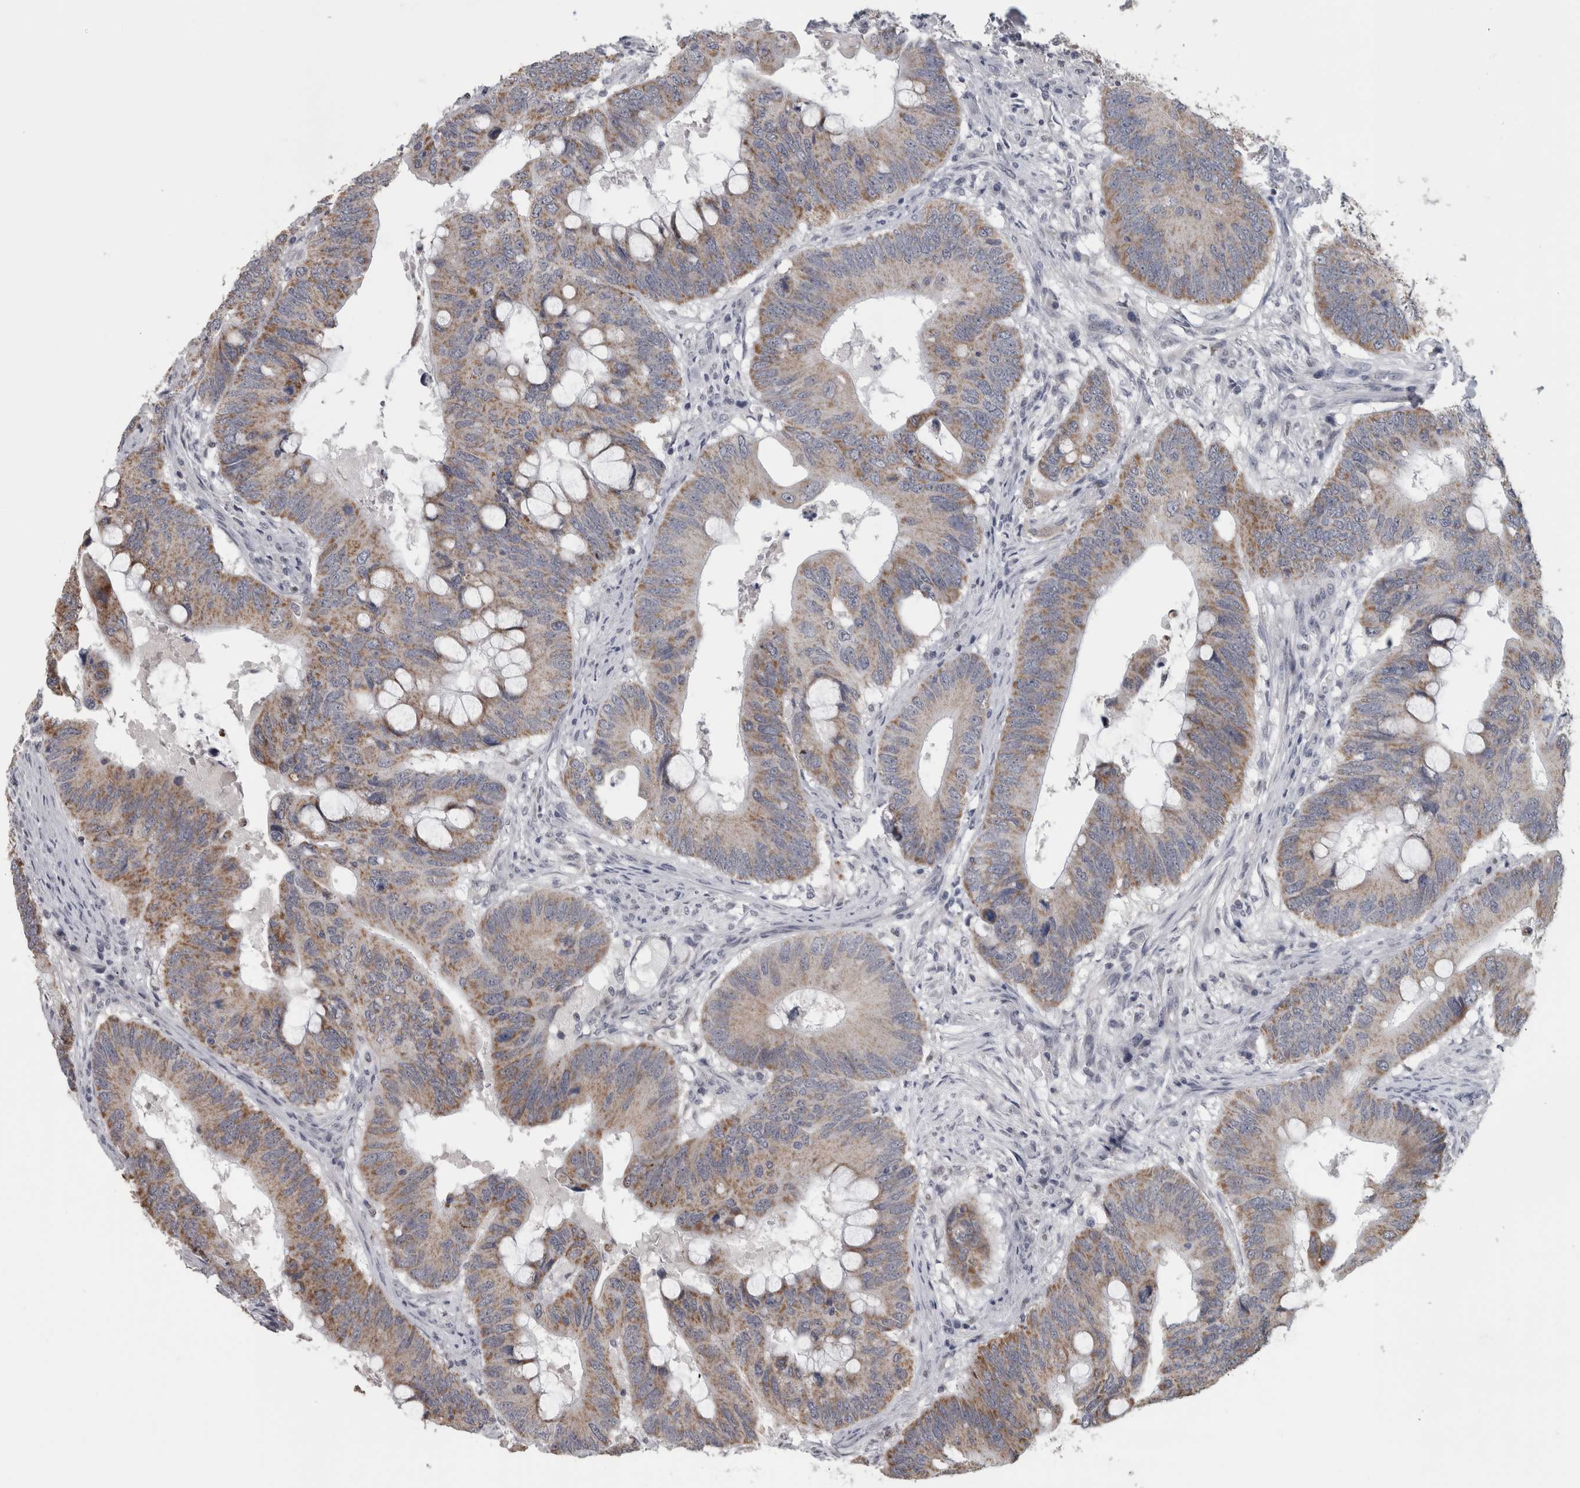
{"staining": {"intensity": "moderate", "quantity": "25%-75%", "location": "cytoplasmic/membranous"}, "tissue": "colorectal cancer", "cell_type": "Tumor cells", "image_type": "cancer", "snomed": [{"axis": "morphology", "description": "Adenocarcinoma, NOS"}, {"axis": "topography", "description": "Colon"}], "caption": "A medium amount of moderate cytoplasmic/membranous expression is appreciated in approximately 25%-75% of tumor cells in adenocarcinoma (colorectal) tissue.", "gene": "OR2K2", "patient": {"sex": "male", "age": 71}}